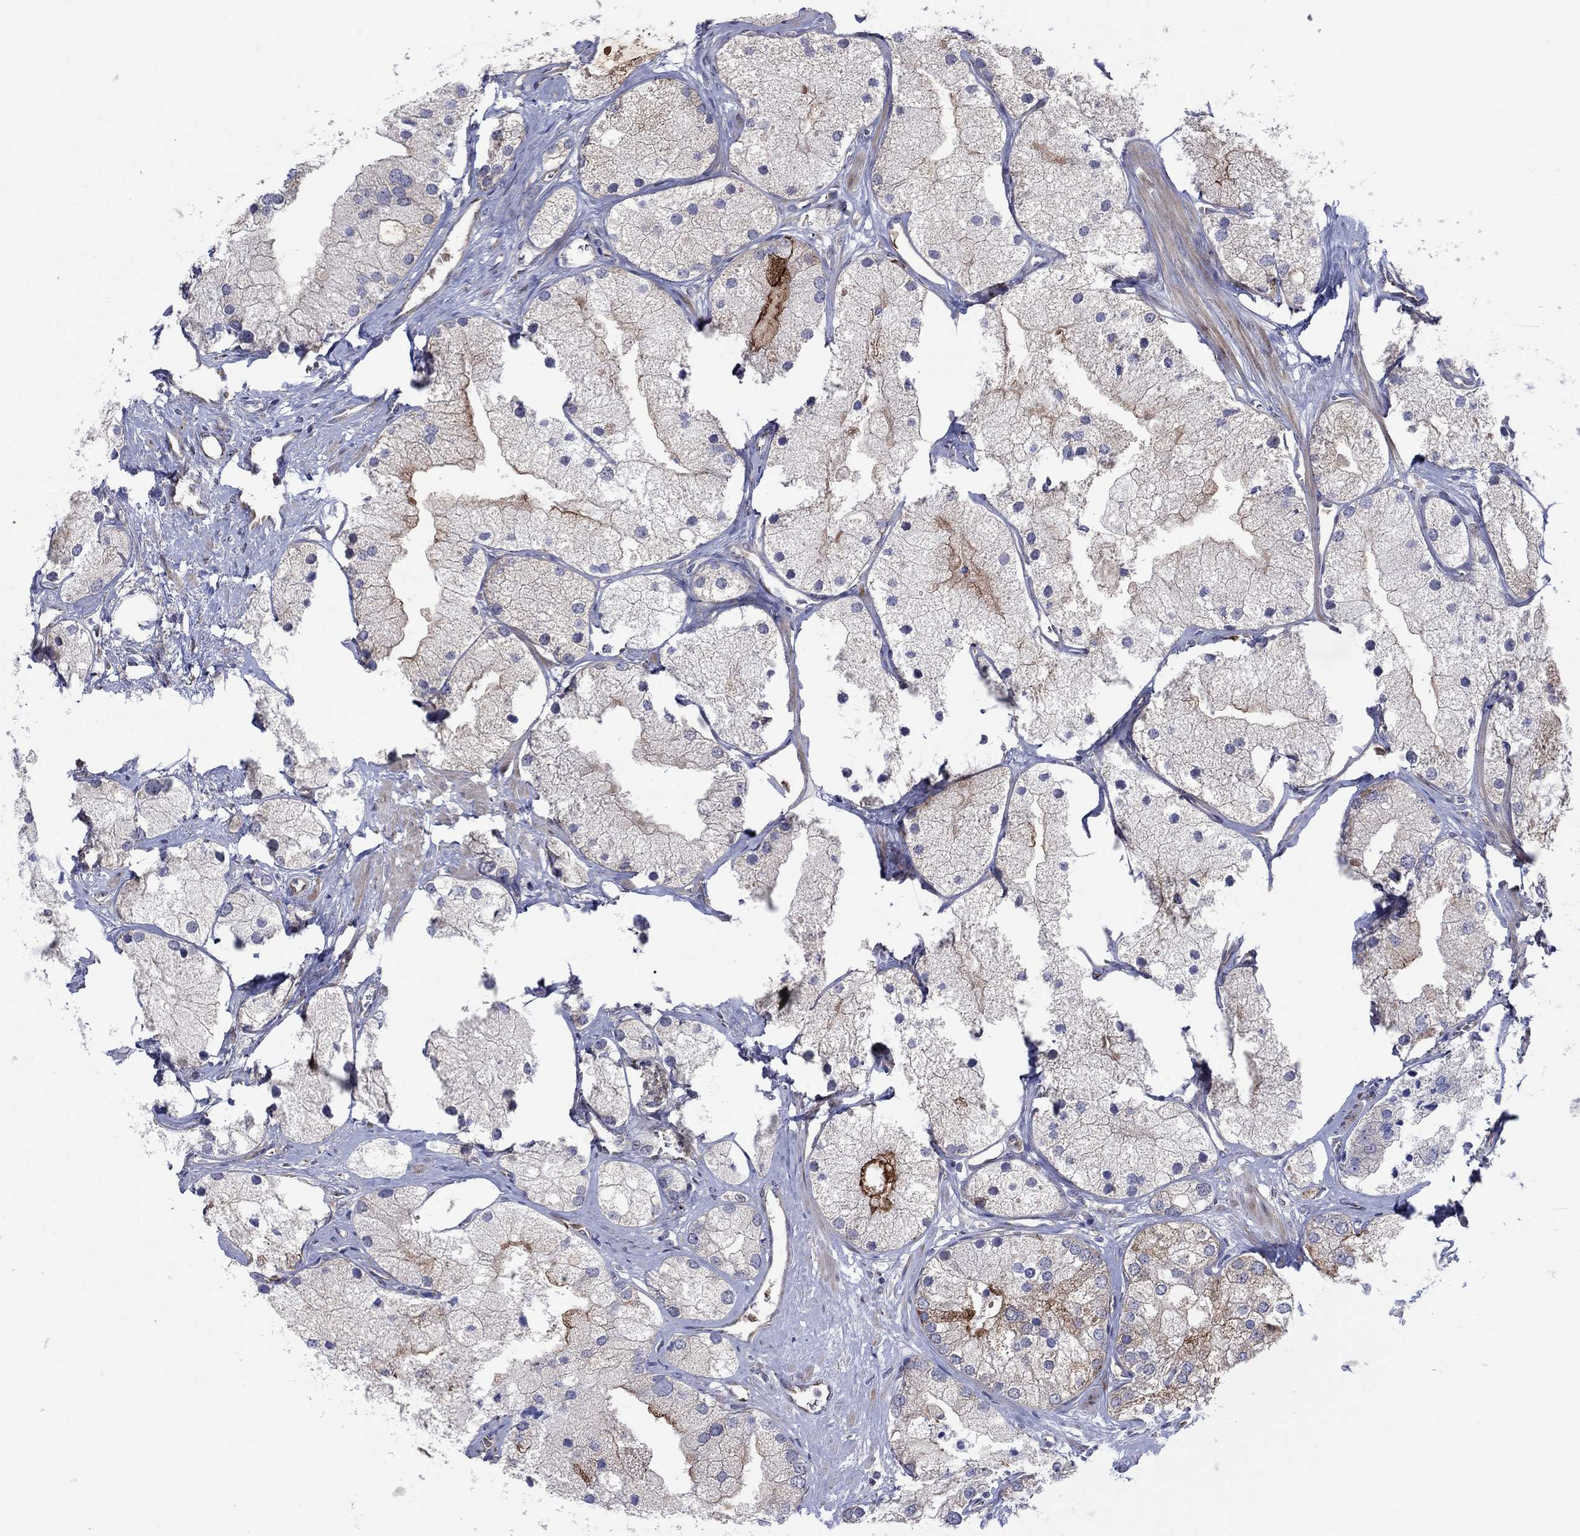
{"staining": {"intensity": "negative", "quantity": "none", "location": "none"}, "tissue": "prostate cancer", "cell_type": "Tumor cells", "image_type": "cancer", "snomed": [{"axis": "morphology", "description": "Adenocarcinoma, NOS"}, {"axis": "topography", "description": "Prostate and seminal vesicle, NOS"}, {"axis": "topography", "description": "Prostate"}], "caption": "This histopathology image is of adenocarcinoma (prostate) stained with immunohistochemistry to label a protein in brown with the nuclei are counter-stained blue. There is no positivity in tumor cells. (DAB (3,3'-diaminobenzidine) IHC visualized using brightfield microscopy, high magnification).", "gene": "GPR155", "patient": {"sex": "male", "age": 79}}